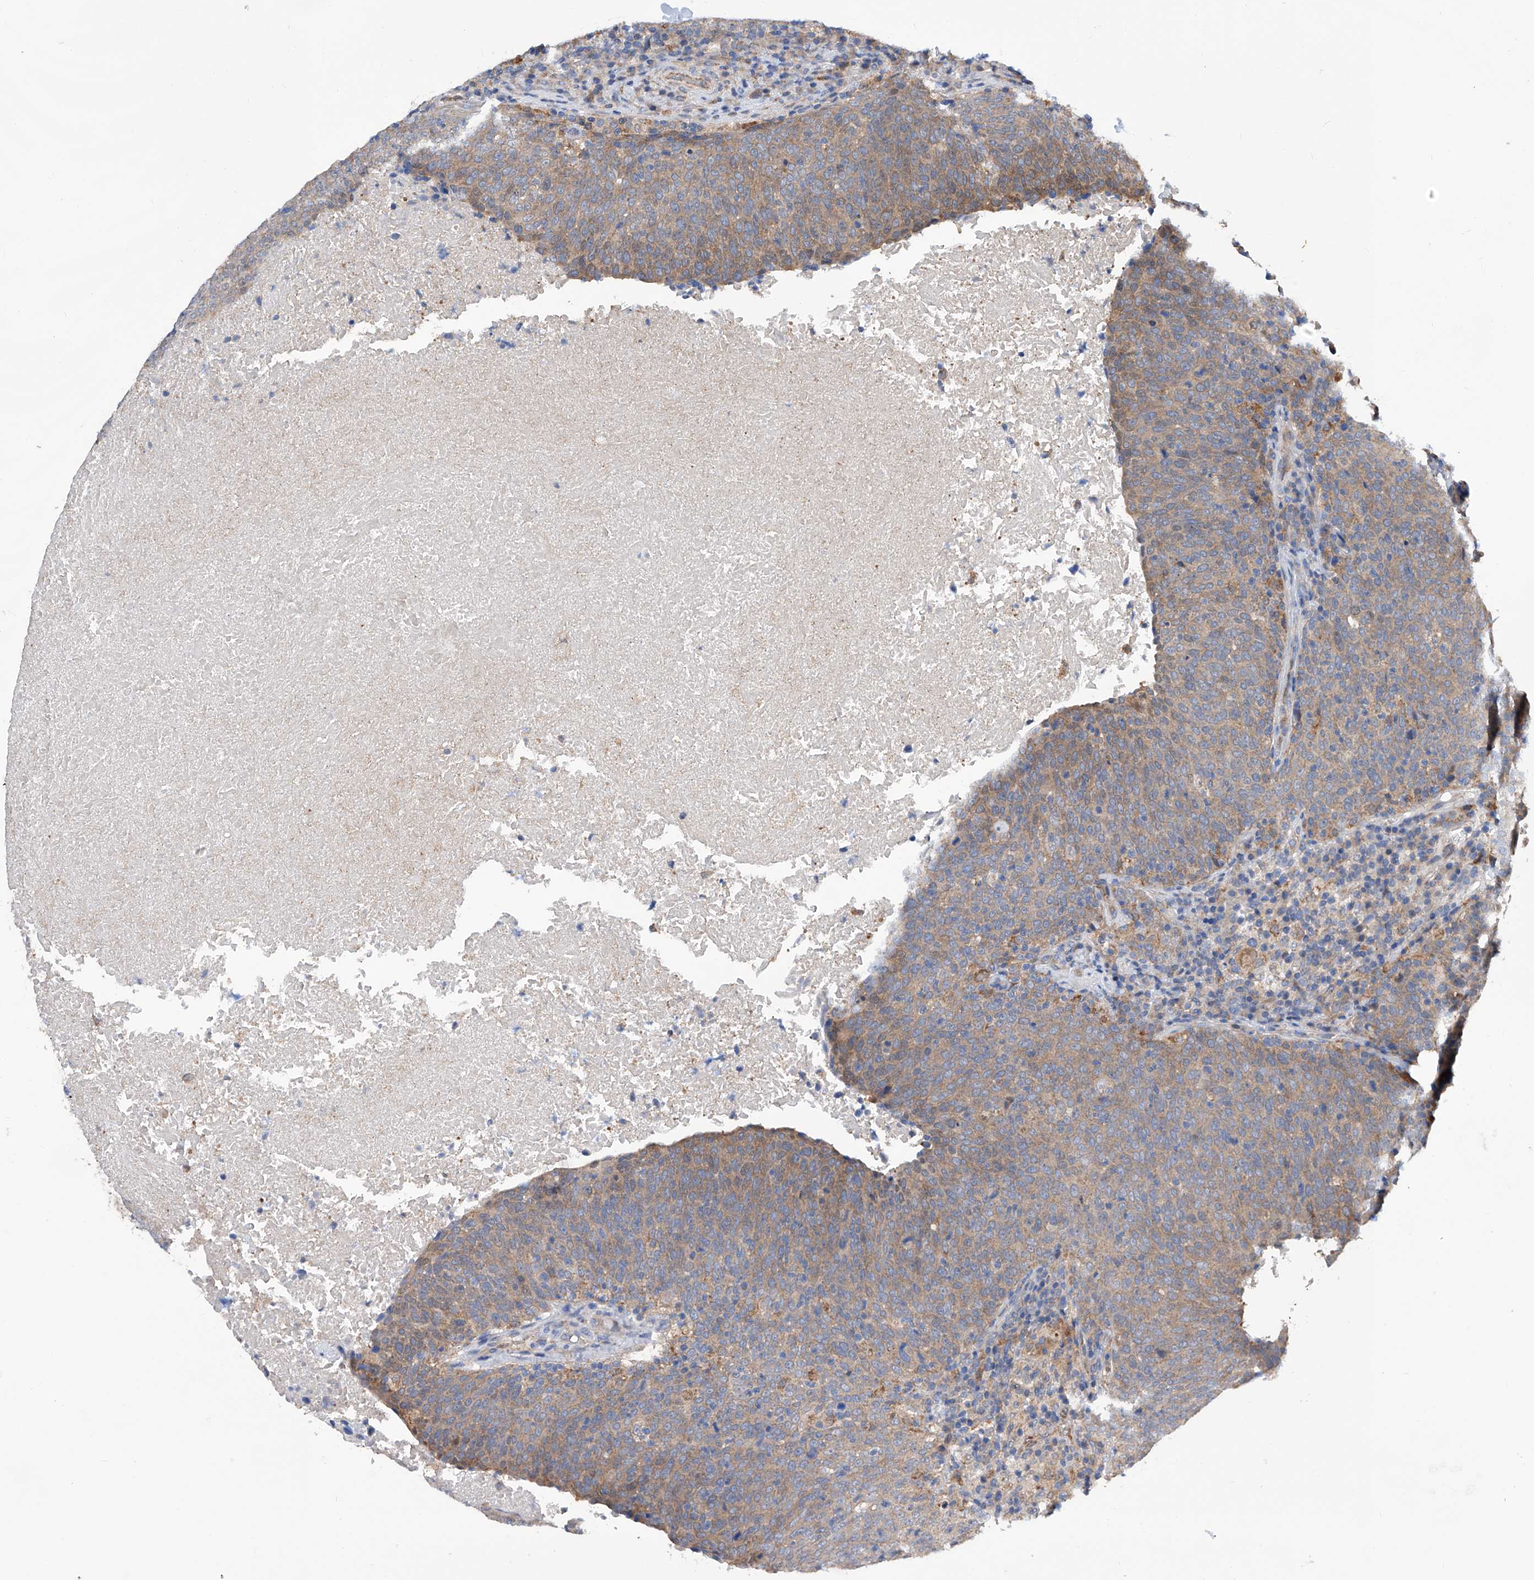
{"staining": {"intensity": "moderate", "quantity": "25%-75%", "location": "cytoplasmic/membranous"}, "tissue": "head and neck cancer", "cell_type": "Tumor cells", "image_type": "cancer", "snomed": [{"axis": "morphology", "description": "Squamous cell carcinoma, NOS"}, {"axis": "morphology", "description": "Squamous cell carcinoma, metastatic, NOS"}, {"axis": "topography", "description": "Lymph node"}, {"axis": "topography", "description": "Head-Neck"}], "caption": "Protein expression analysis of human head and neck cancer (squamous cell carcinoma) reveals moderate cytoplasmic/membranous staining in approximately 25%-75% of tumor cells.", "gene": "SPATA20", "patient": {"sex": "male", "age": 62}}